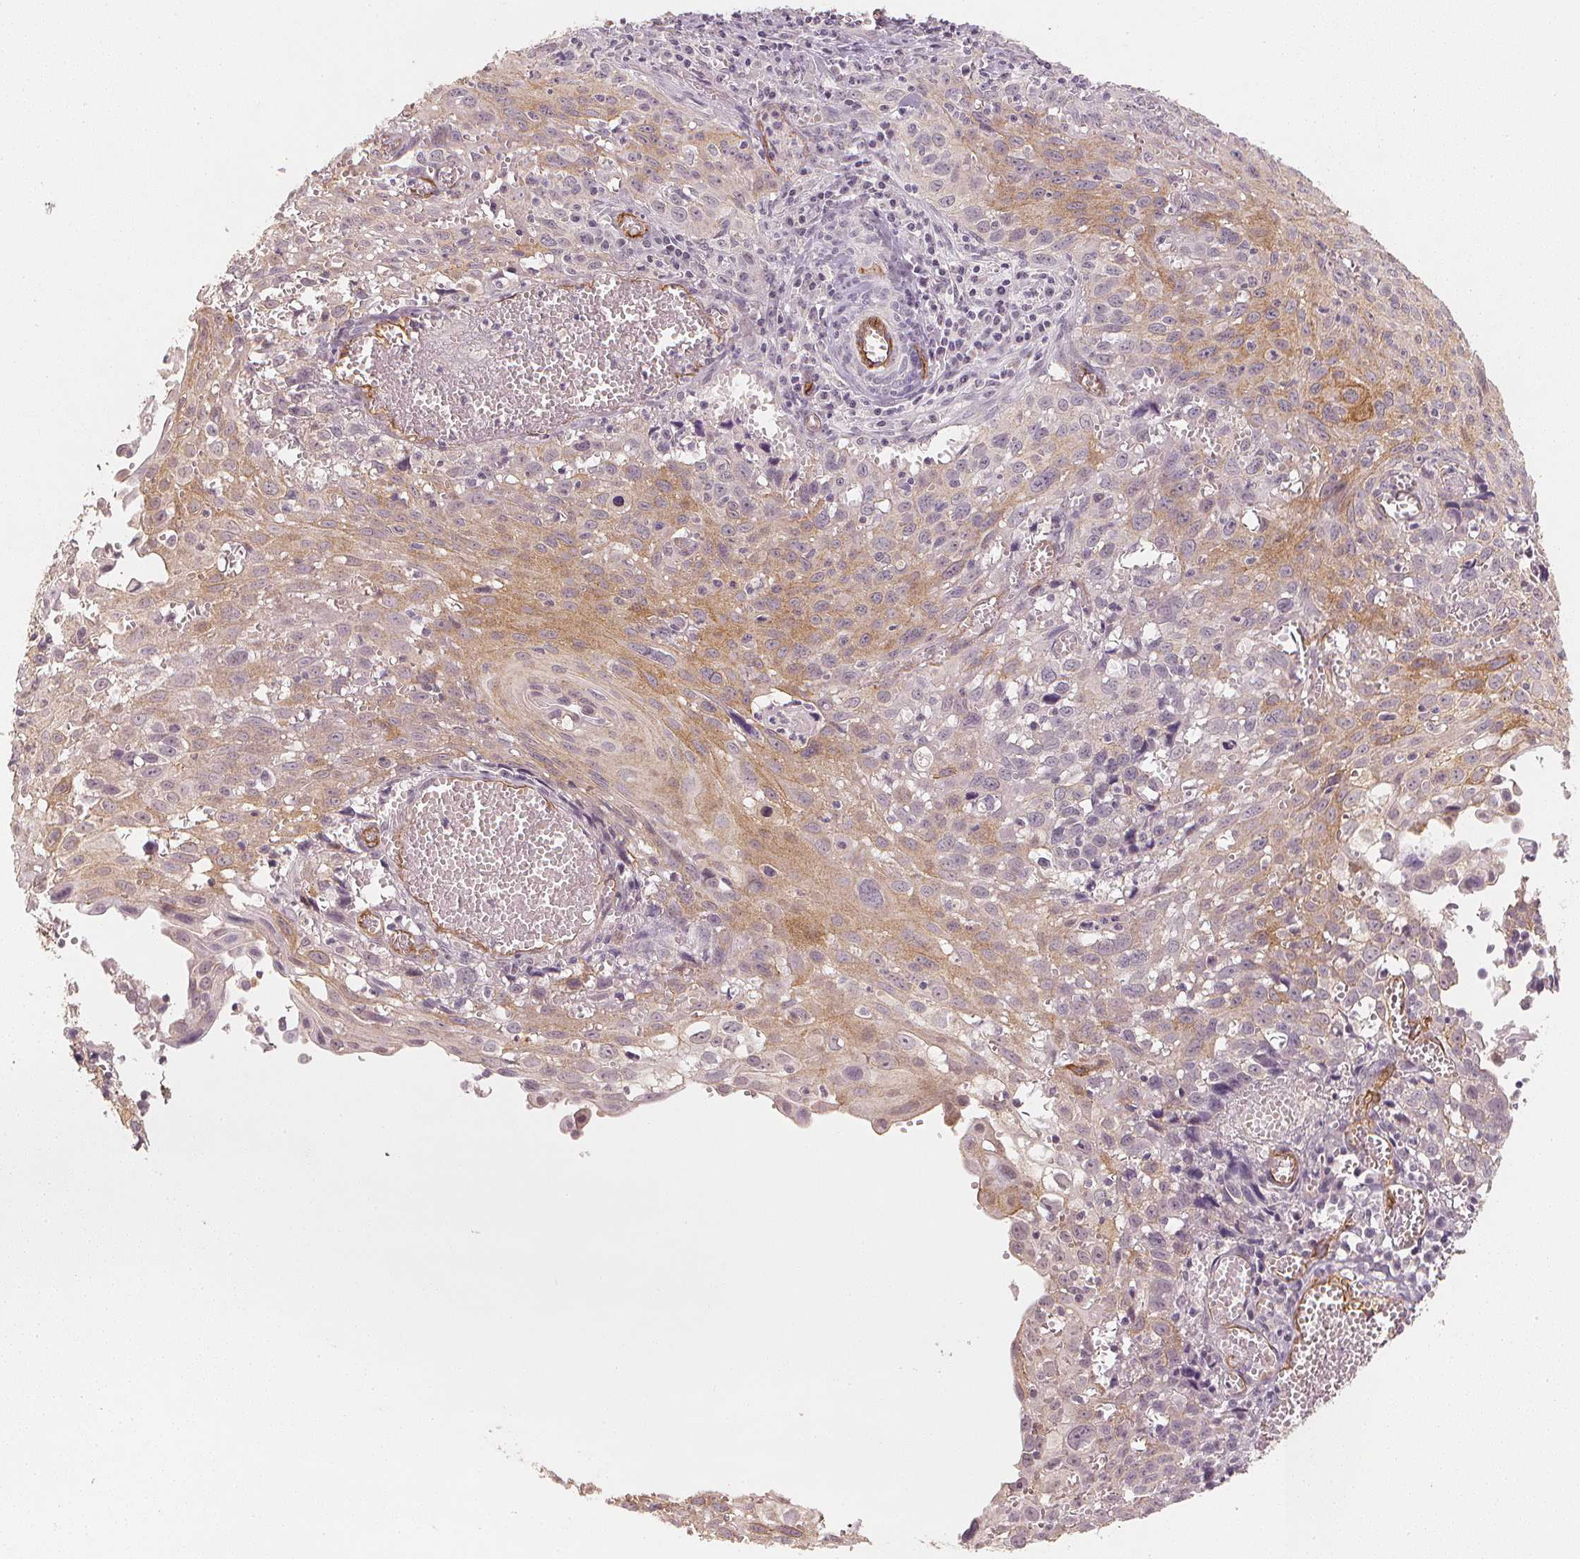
{"staining": {"intensity": "weak", "quantity": "<25%", "location": "cytoplasmic/membranous"}, "tissue": "cervical cancer", "cell_type": "Tumor cells", "image_type": "cancer", "snomed": [{"axis": "morphology", "description": "Squamous cell carcinoma, NOS"}, {"axis": "topography", "description": "Cervix"}], "caption": "Immunohistochemistry photomicrograph of cervical squamous cell carcinoma stained for a protein (brown), which reveals no staining in tumor cells. (Stains: DAB IHC with hematoxylin counter stain, Microscopy: brightfield microscopy at high magnification).", "gene": "CIB1", "patient": {"sex": "female", "age": 38}}